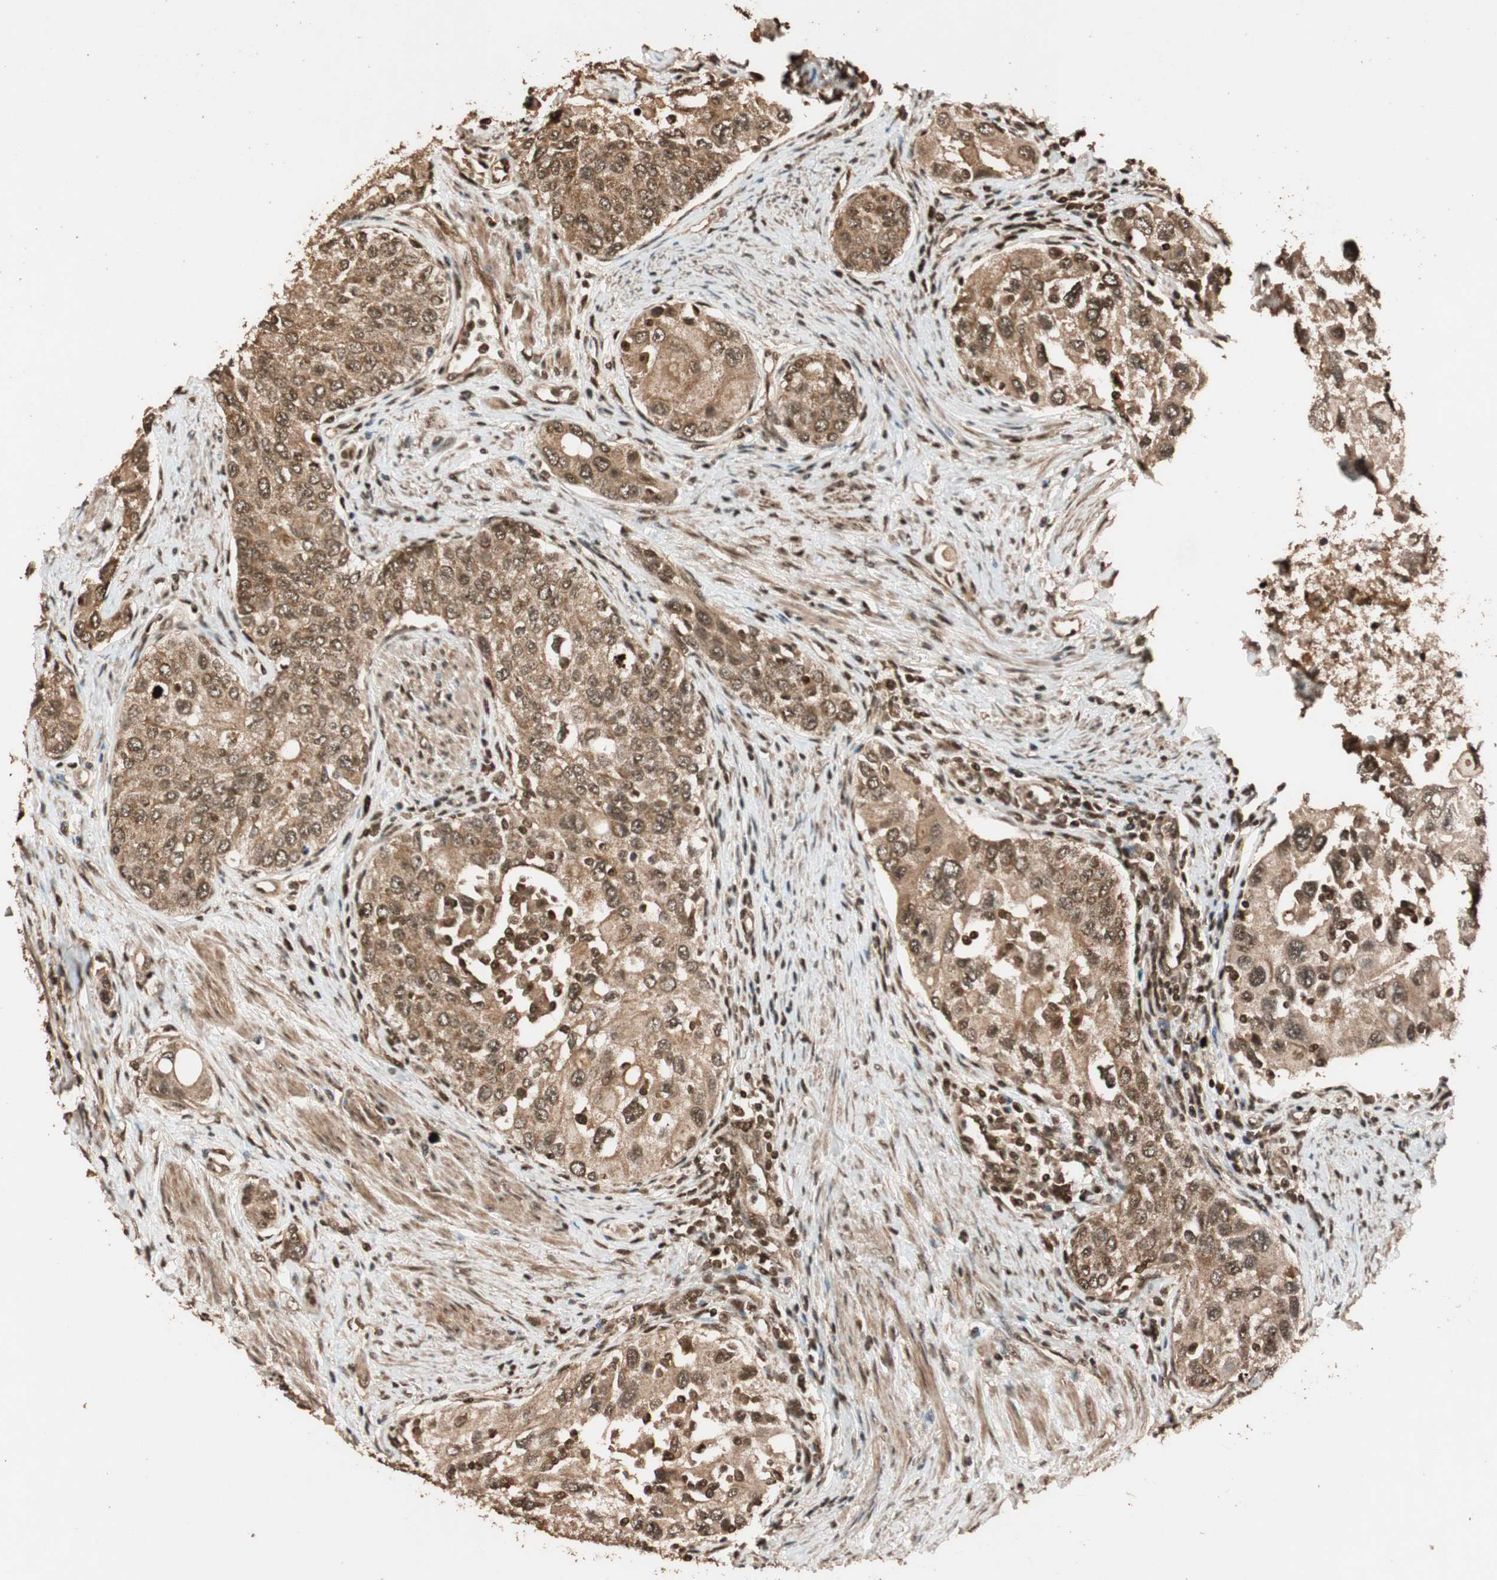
{"staining": {"intensity": "moderate", "quantity": ">75%", "location": "cytoplasmic/membranous"}, "tissue": "urothelial cancer", "cell_type": "Tumor cells", "image_type": "cancer", "snomed": [{"axis": "morphology", "description": "Urothelial carcinoma, High grade"}, {"axis": "topography", "description": "Urinary bladder"}], "caption": "High-grade urothelial carcinoma stained with immunohistochemistry demonstrates moderate cytoplasmic/membranous staining in approximately >75% of tumor cells.", "gene": "ALKBH5", "patient": {"sex": "female", "age": 56}}